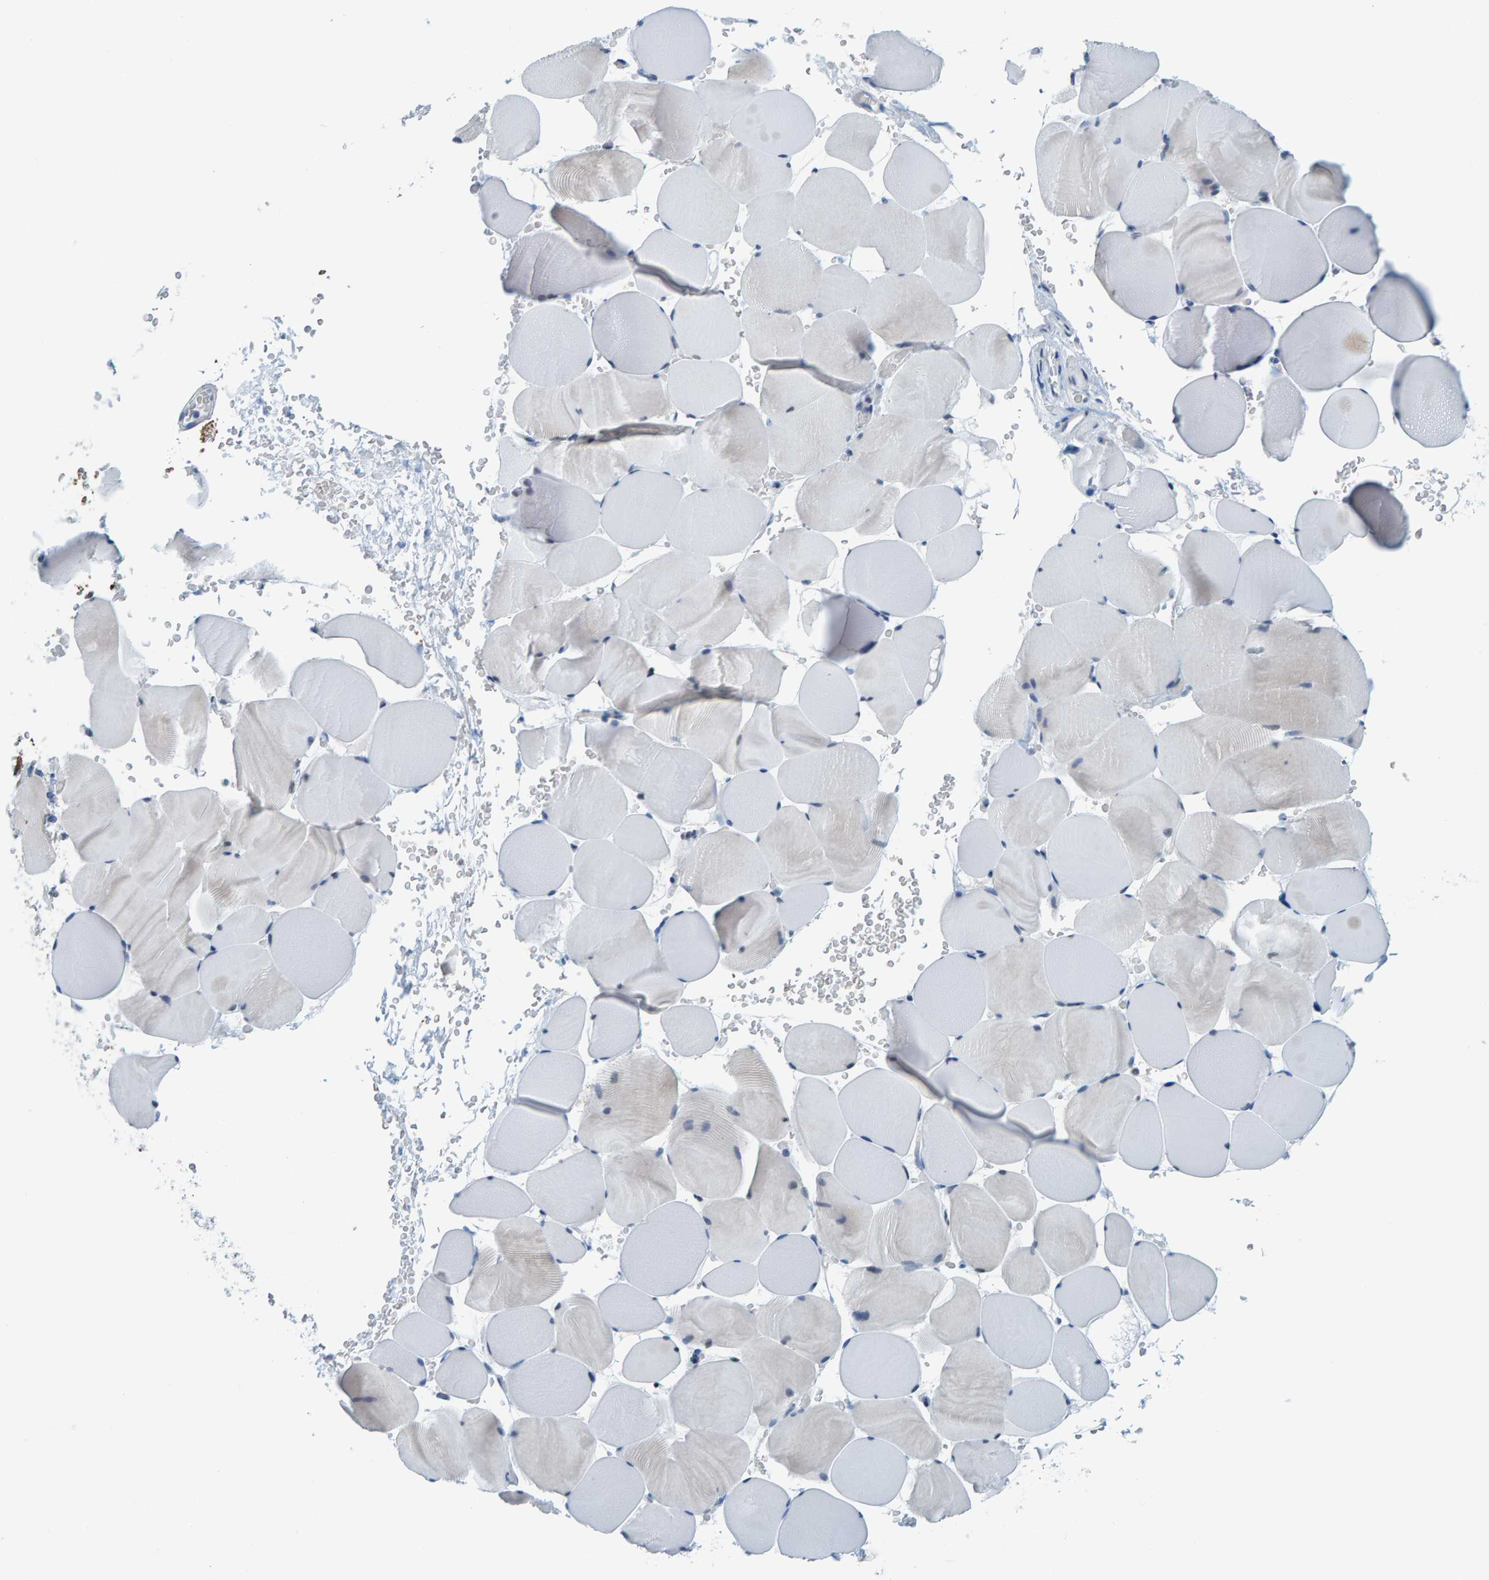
{"staining": {"intensity": "negative", "quantity": "none", "location": "none"}, "tissue": "skeletal muscle", "cell_type": "Myocytes", "image_type": "normal", "snomed": [{"axis": "morphology", "description": "Normal tissue, NOS"}, {"axis": "topography", "description": "Skeletal muscle"}], "caption": "An immunohistochemistry photomicrograph of unremarkable skeletal muscle is shown. There is no staining in myocytes of skeletal muscle.", "gene": "CNP", "patient": {"sex": "male", "age": 62}}